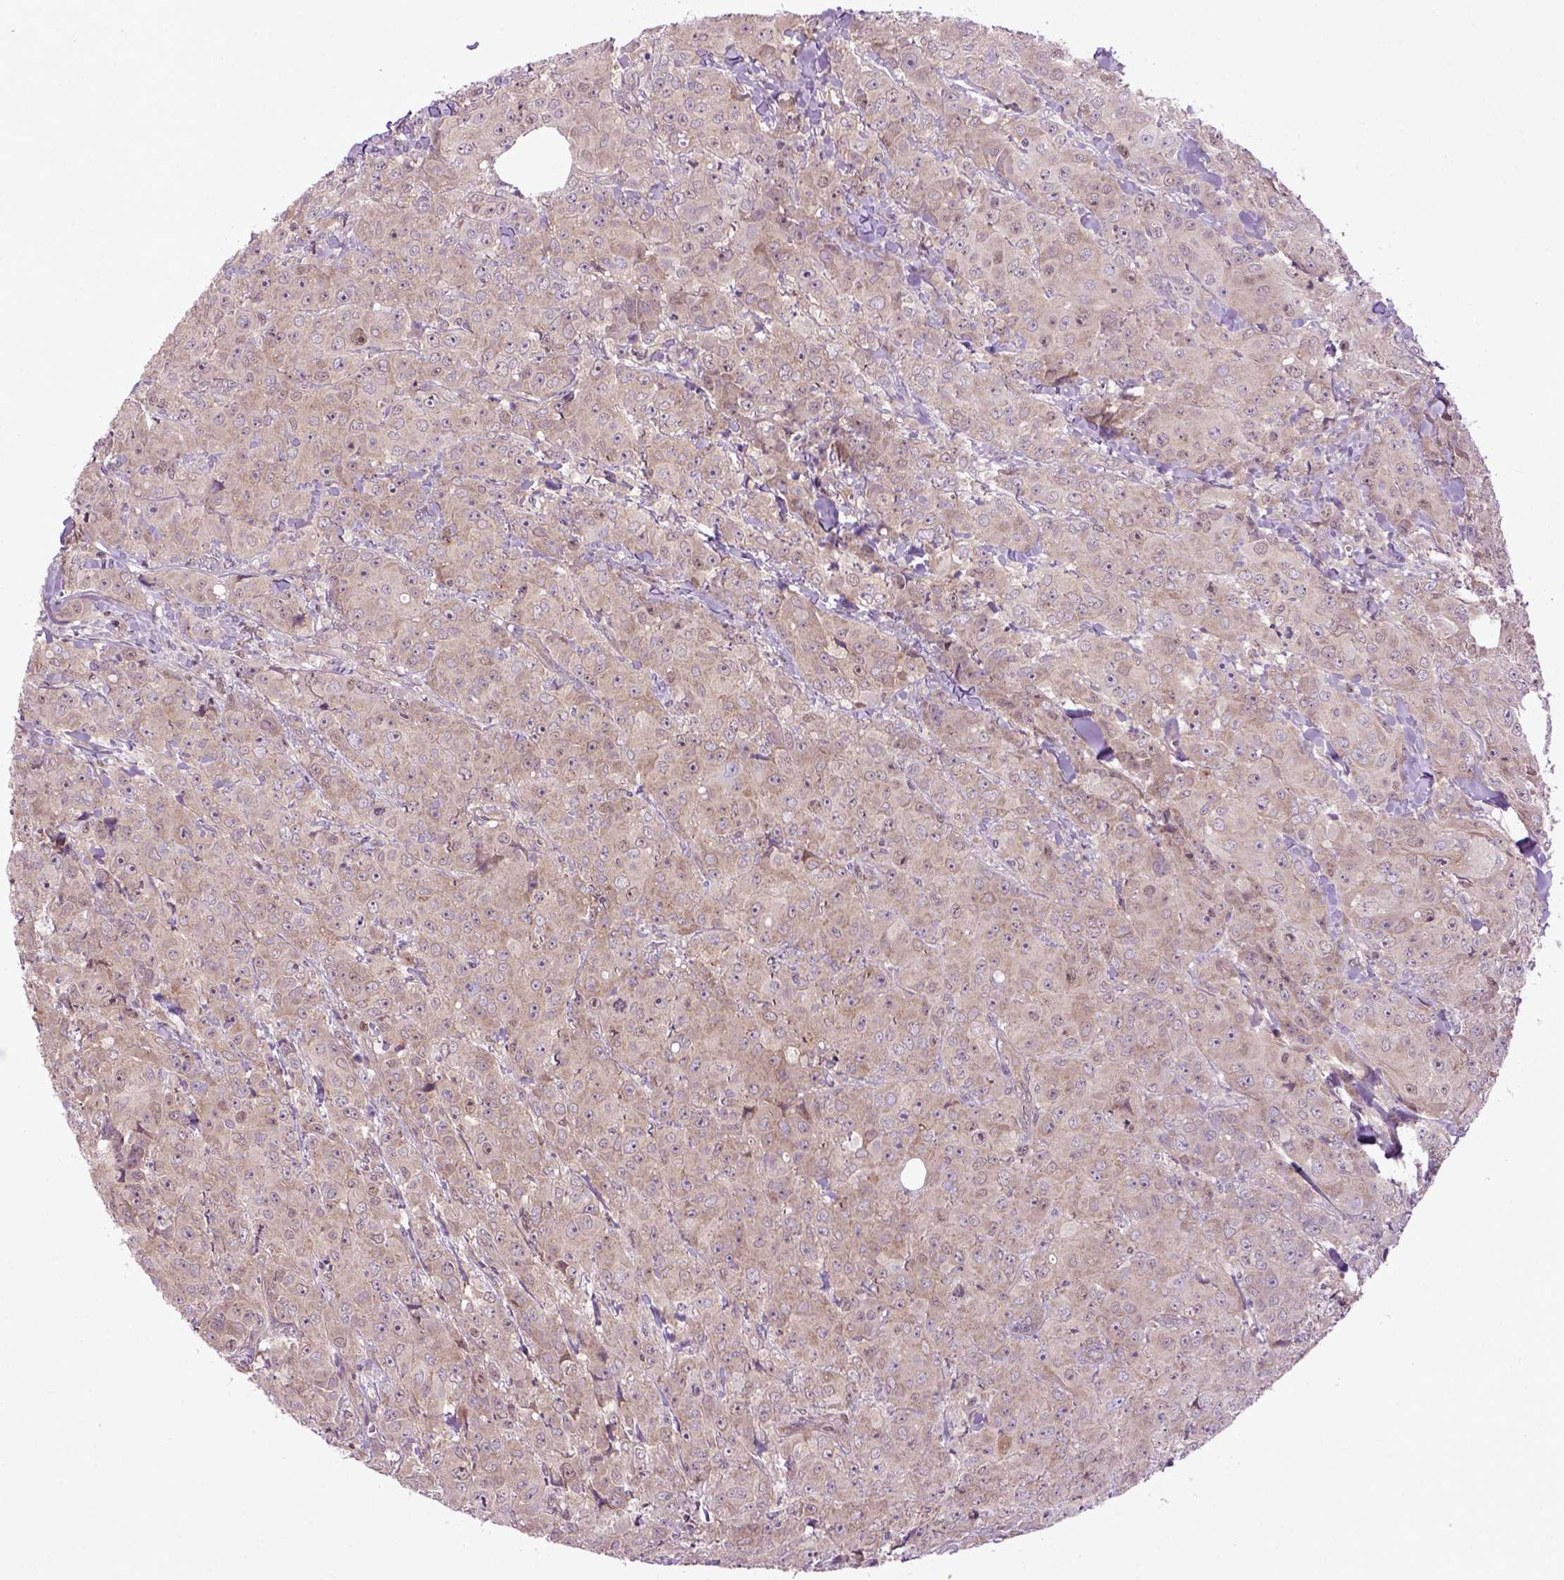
{"staining": {"intensity": "weak", "quantity": ">75%", "location": "cytoplasmic/membranous"}, "tissue": "breast cancer", "cell_type": "Tumor cells", "image_type": "cancer", "snomed": [{"axis": "morphology", "description": "Duct carcinoma"}, {"axis": "topography", "description": "Breast"}], "caption": "A brown stain highlights weak cytoplasmic/membranous expression of a protein in infiltrating ductal carcinoma (breast) tumor cells.", "gene": "WDR48", "patient": {"sex": "female", "age": 43}}